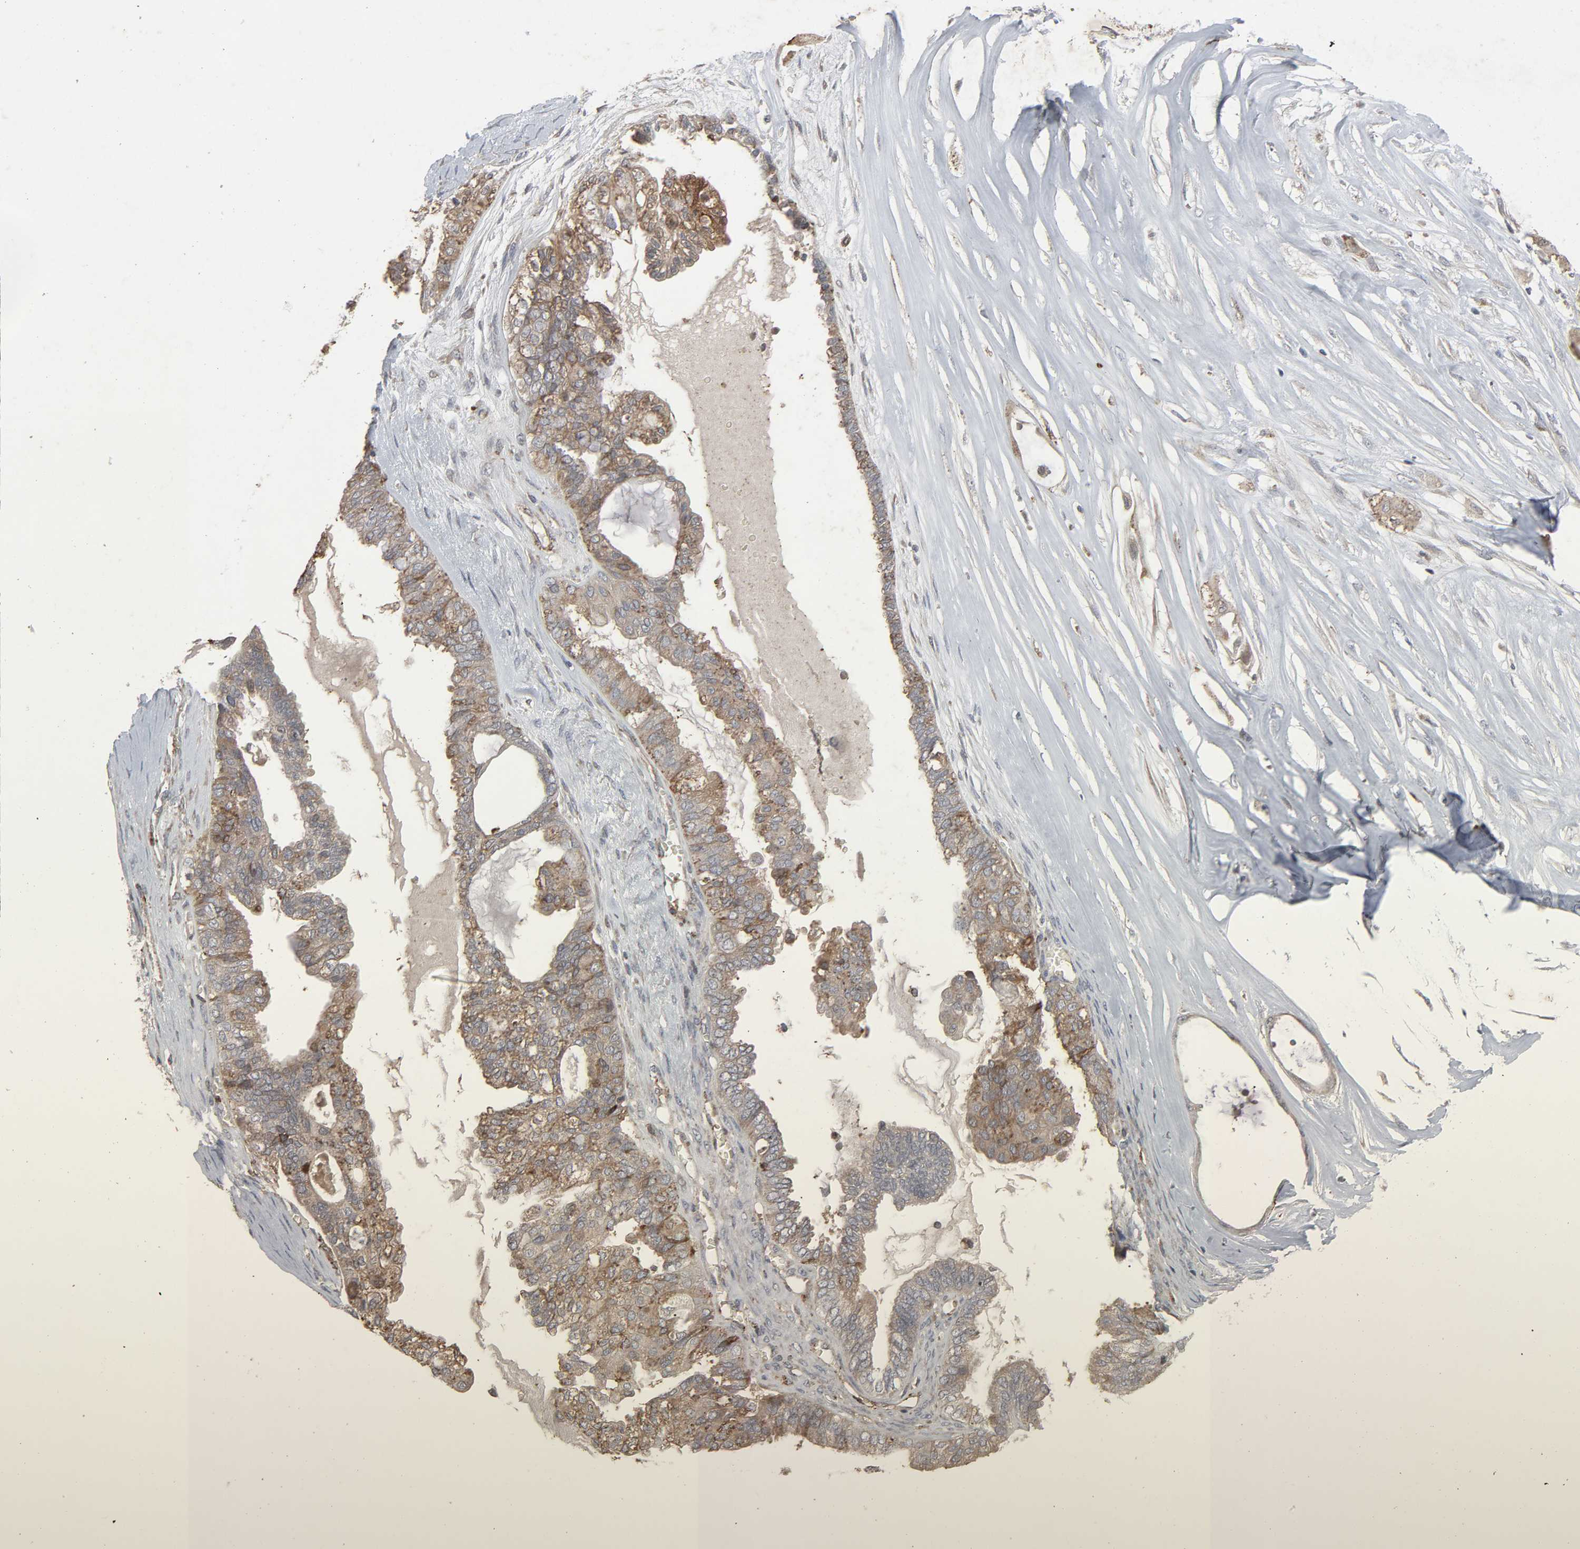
{"staining": {"intensity": "moderate", "quantity": ">75%", "location": "cytoplasmic/membranous"}, "tissue": "ovarian cancer", "cell_type": "Tumor cells", "image_type": "cancer", "snomed": [{"axis": "morphology", "description": "Carcinoma, NOS"}, {"axis": "morphology", "description": "Carcinoma, endometroid"}, {"axis": "topography", "description": "Ovary"}], "caption": "Moderate cytoplasmic/membranous expression is present in about >75% of tumor cells in ovarian cancer.", "gene": "ADCY4", "patient": {"sex": "female", "age": 50}}